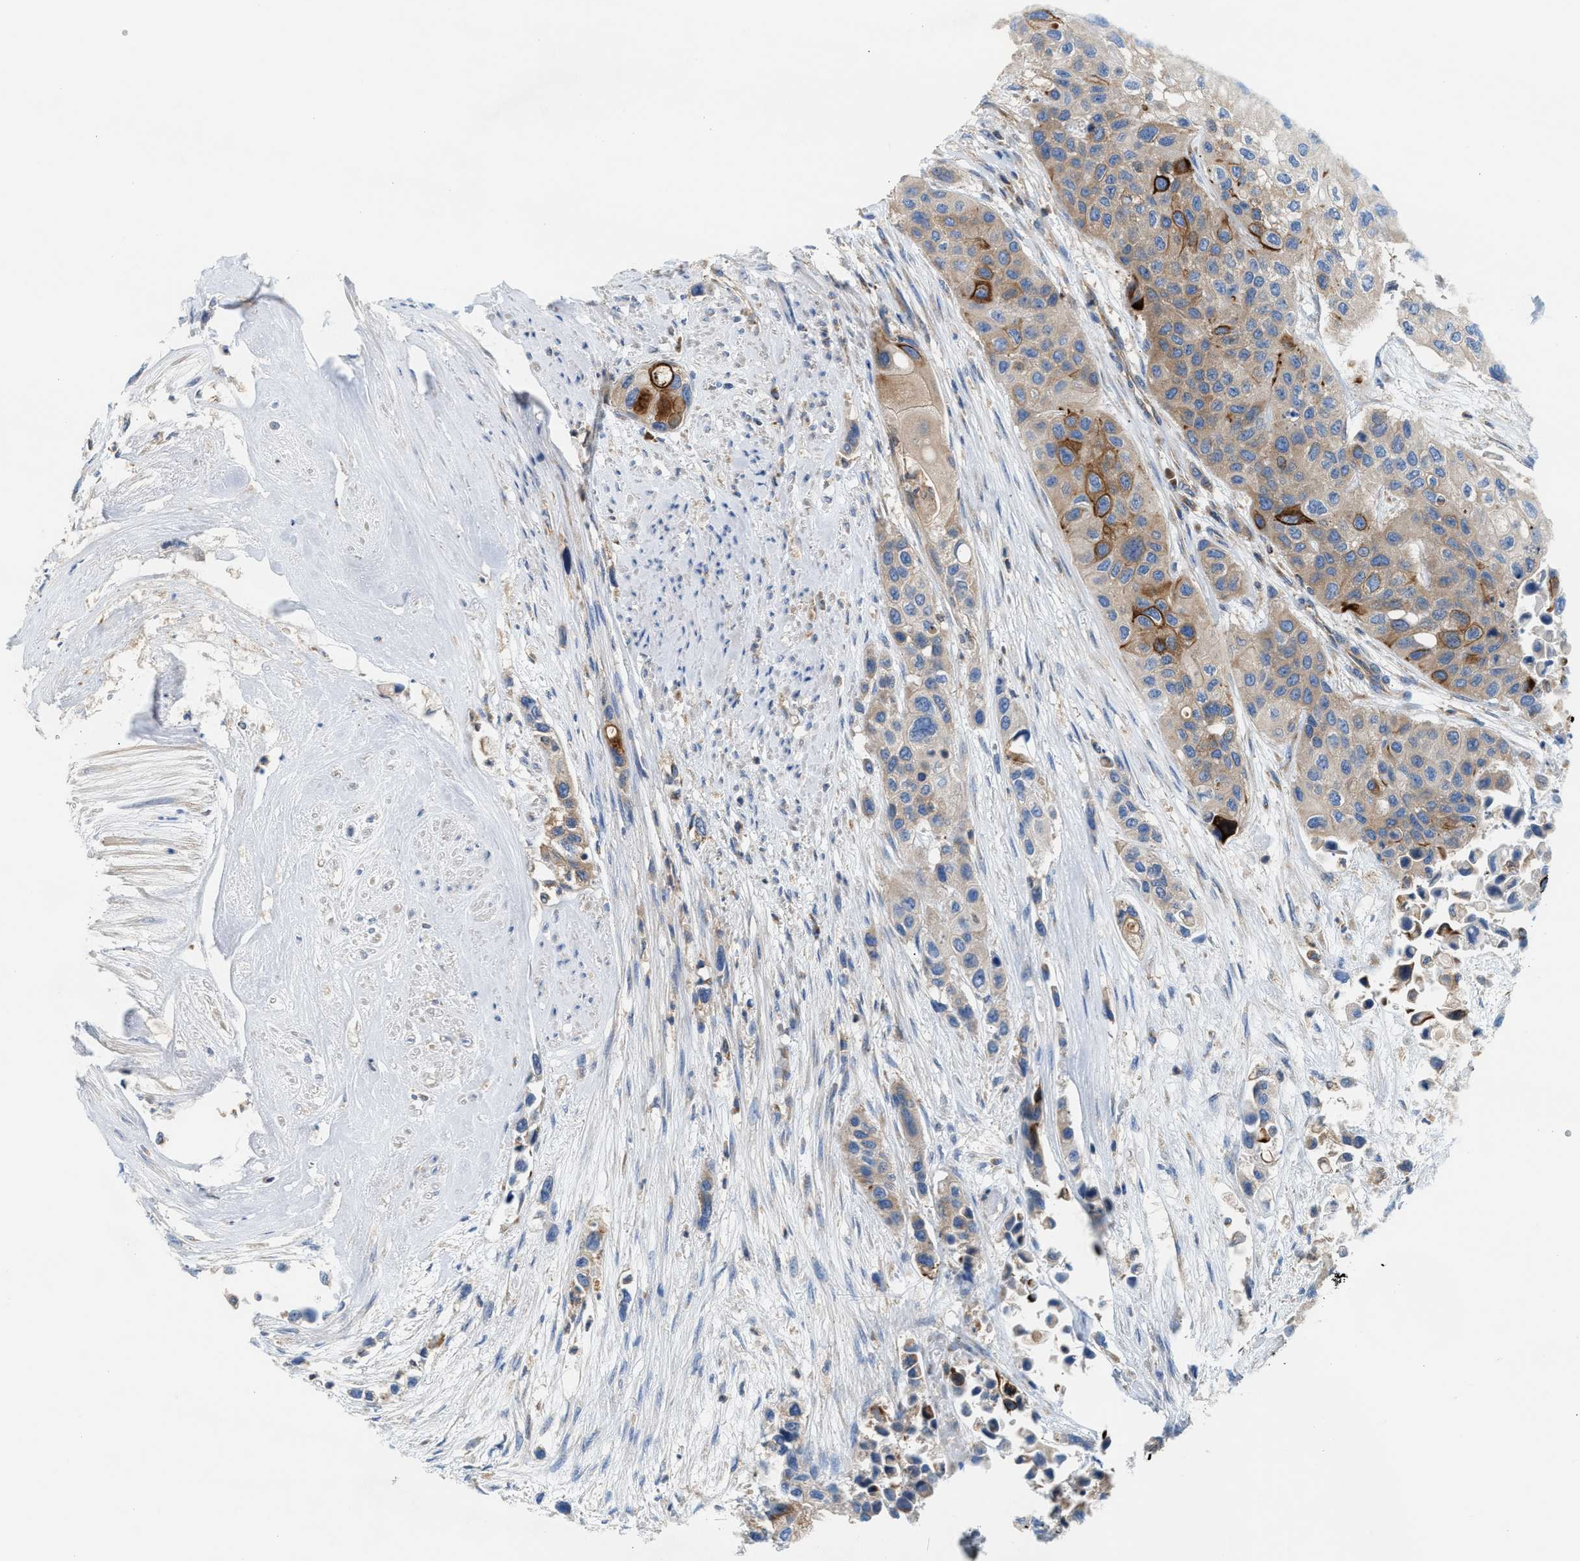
{"staining": {"intensity": "moderate", "quantity": "25%-75%", "location": "cytoplasmic/membranous"}, "tissue": "urothelial cancer", "cell_type": "Tumor cells", "image_type": "cancer", "snomed": [{"axis": "morphology", "description": "Urothelial carcinoma, High grade"}, {"axis": "topography", "description": "Urinary bladder"}], "caption": "Urothelial cancer was stained to show a protein in brown. There is medium levels of moderate cytoplasmic/membranous expression in approximately 25%-75% of tumor cells.", "gene": "TBC1D15", "patient": {"sex": "female", "age": 56}}